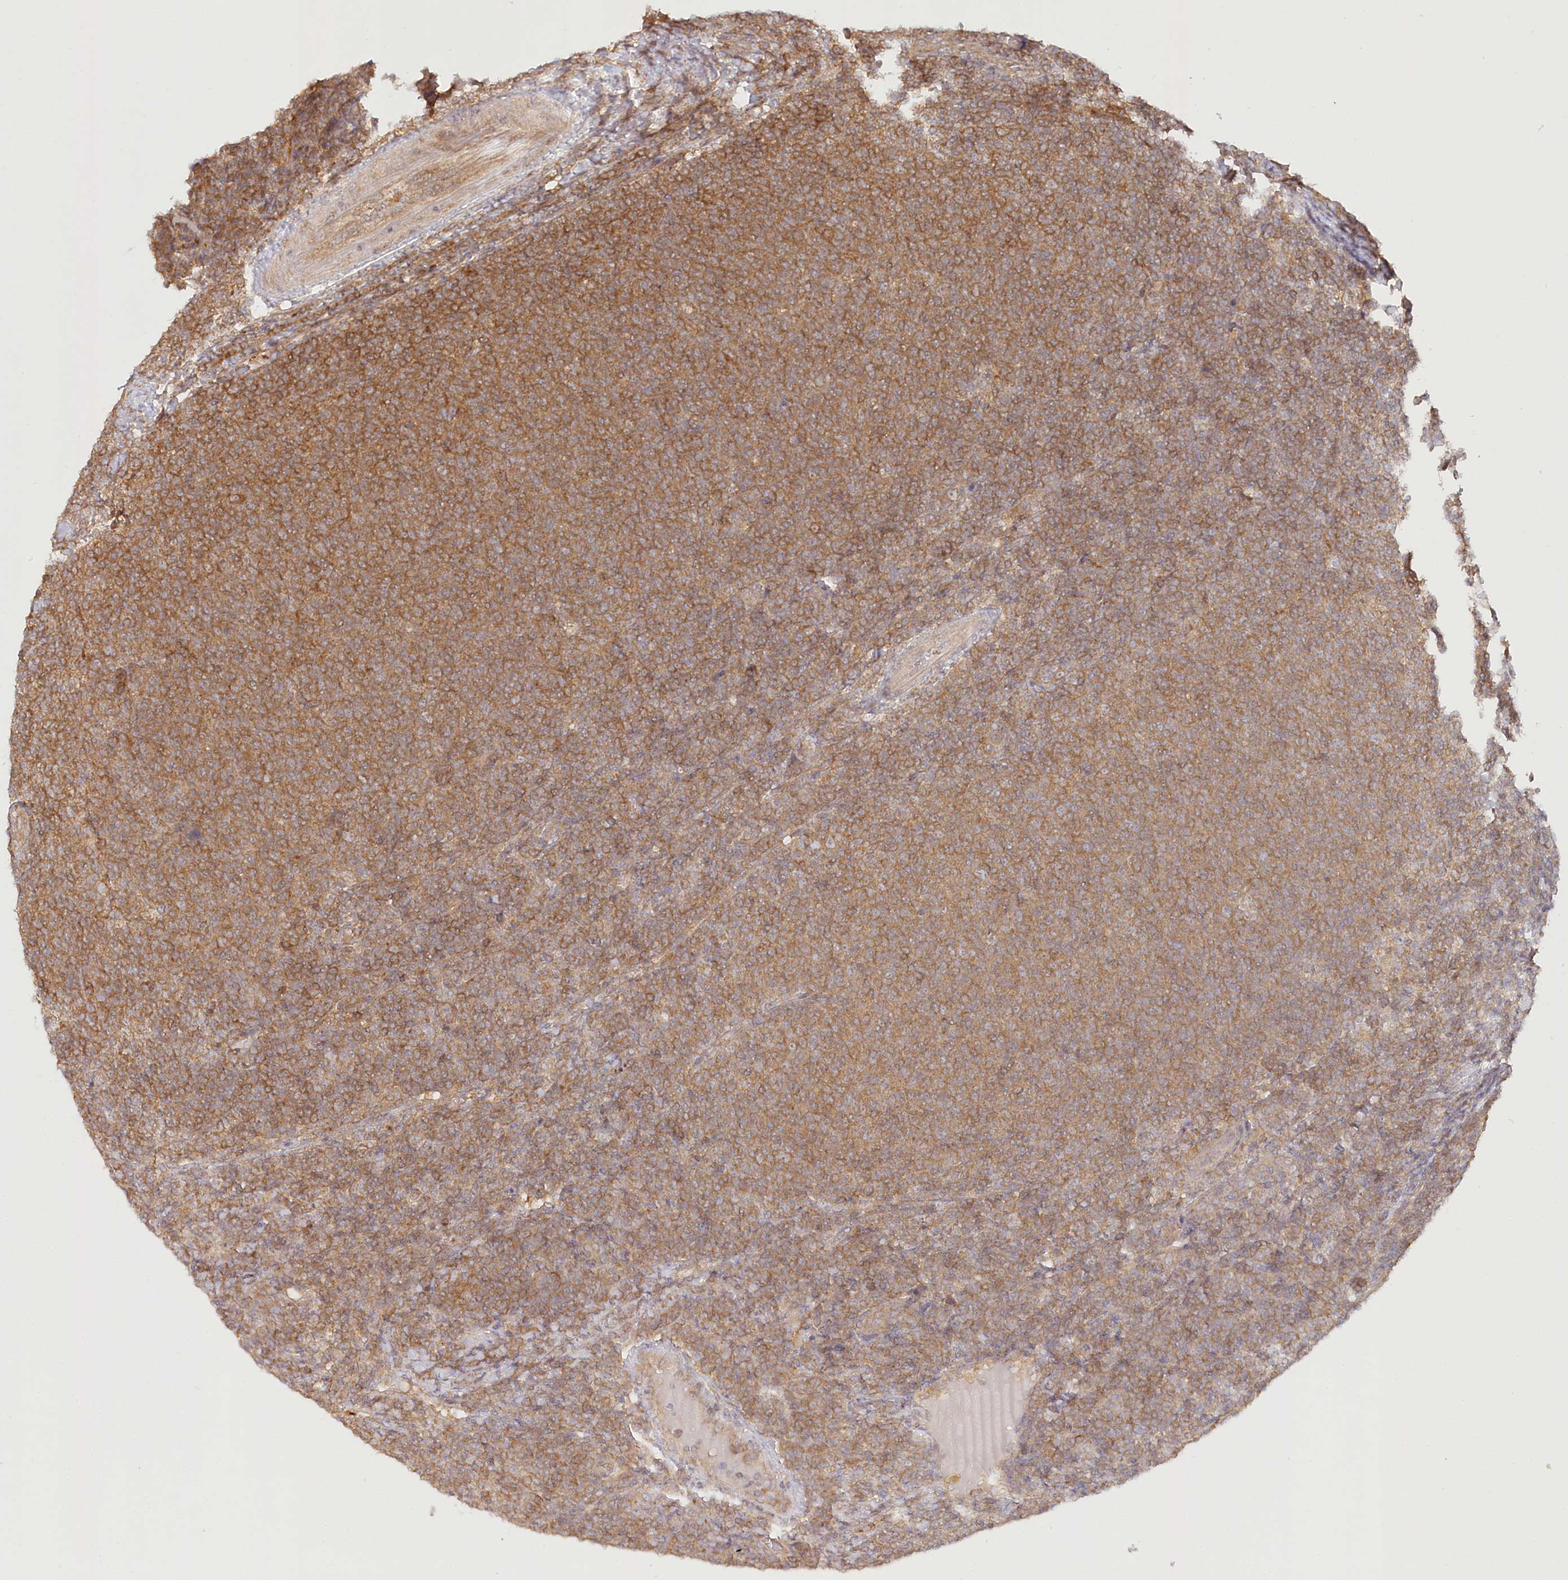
{"staining": {"intensity": "moderate", "quantity": ">75%", "location": "cytoplasmic/membranous"}, "tissue": "lymphoma", "cell_type": "Tumor cells", "image_type": "cancer", "snomed": [{"axis": "morphology", "description": "Malignant lymphoma, non-Hodgkin's type, Low grade"}, {"axis": "topography", "description": "Lymph node"}], "caption": "DAB immunohistochemical staining of human low-grade malignant lymphoma, non-Hodgkin's type reveals moderate cytoplasmic/membranous protein staining in approximately >75% of tumor cells.", "gene": "INPP4B", "patient": {"sex": "male", "age": 66}}